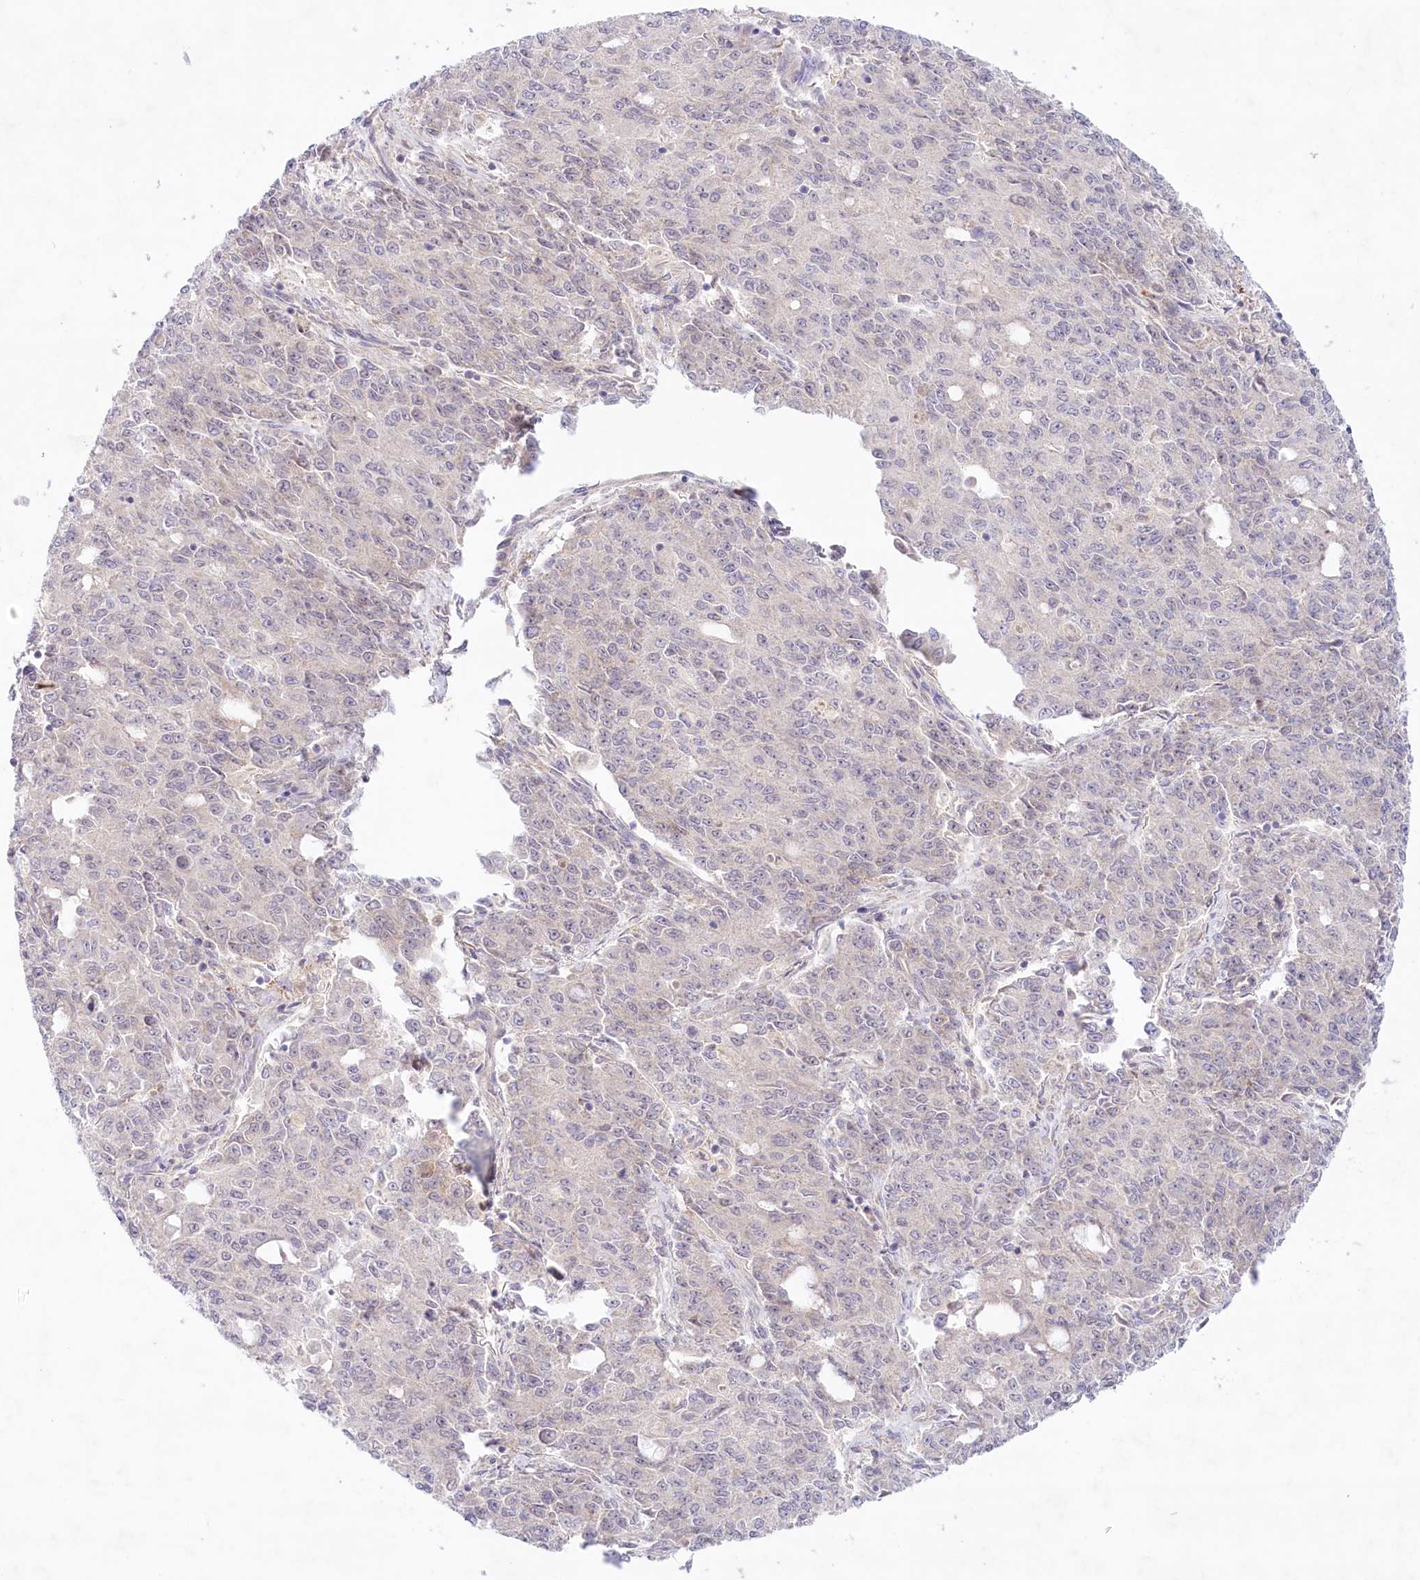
{"staining": {"intensity": "negative", "quantity": "none", "location": "none"}, "tissue": "endometrial cancer", "cell_type": "Tumor cells", "image_type": "cancer", "snomed": [{"axis": "morphology", "description": "Adenocarcinoma, NOS"}, {"axis": "topography", "description": "Endometrium"}], "caption": "DAB immunohistochemical staining of human endometrial adenocarcinoma displays no significant expression in tumor cells.", "gene": "TNIP1", "patient": {"sex": "female", "age": 50}}